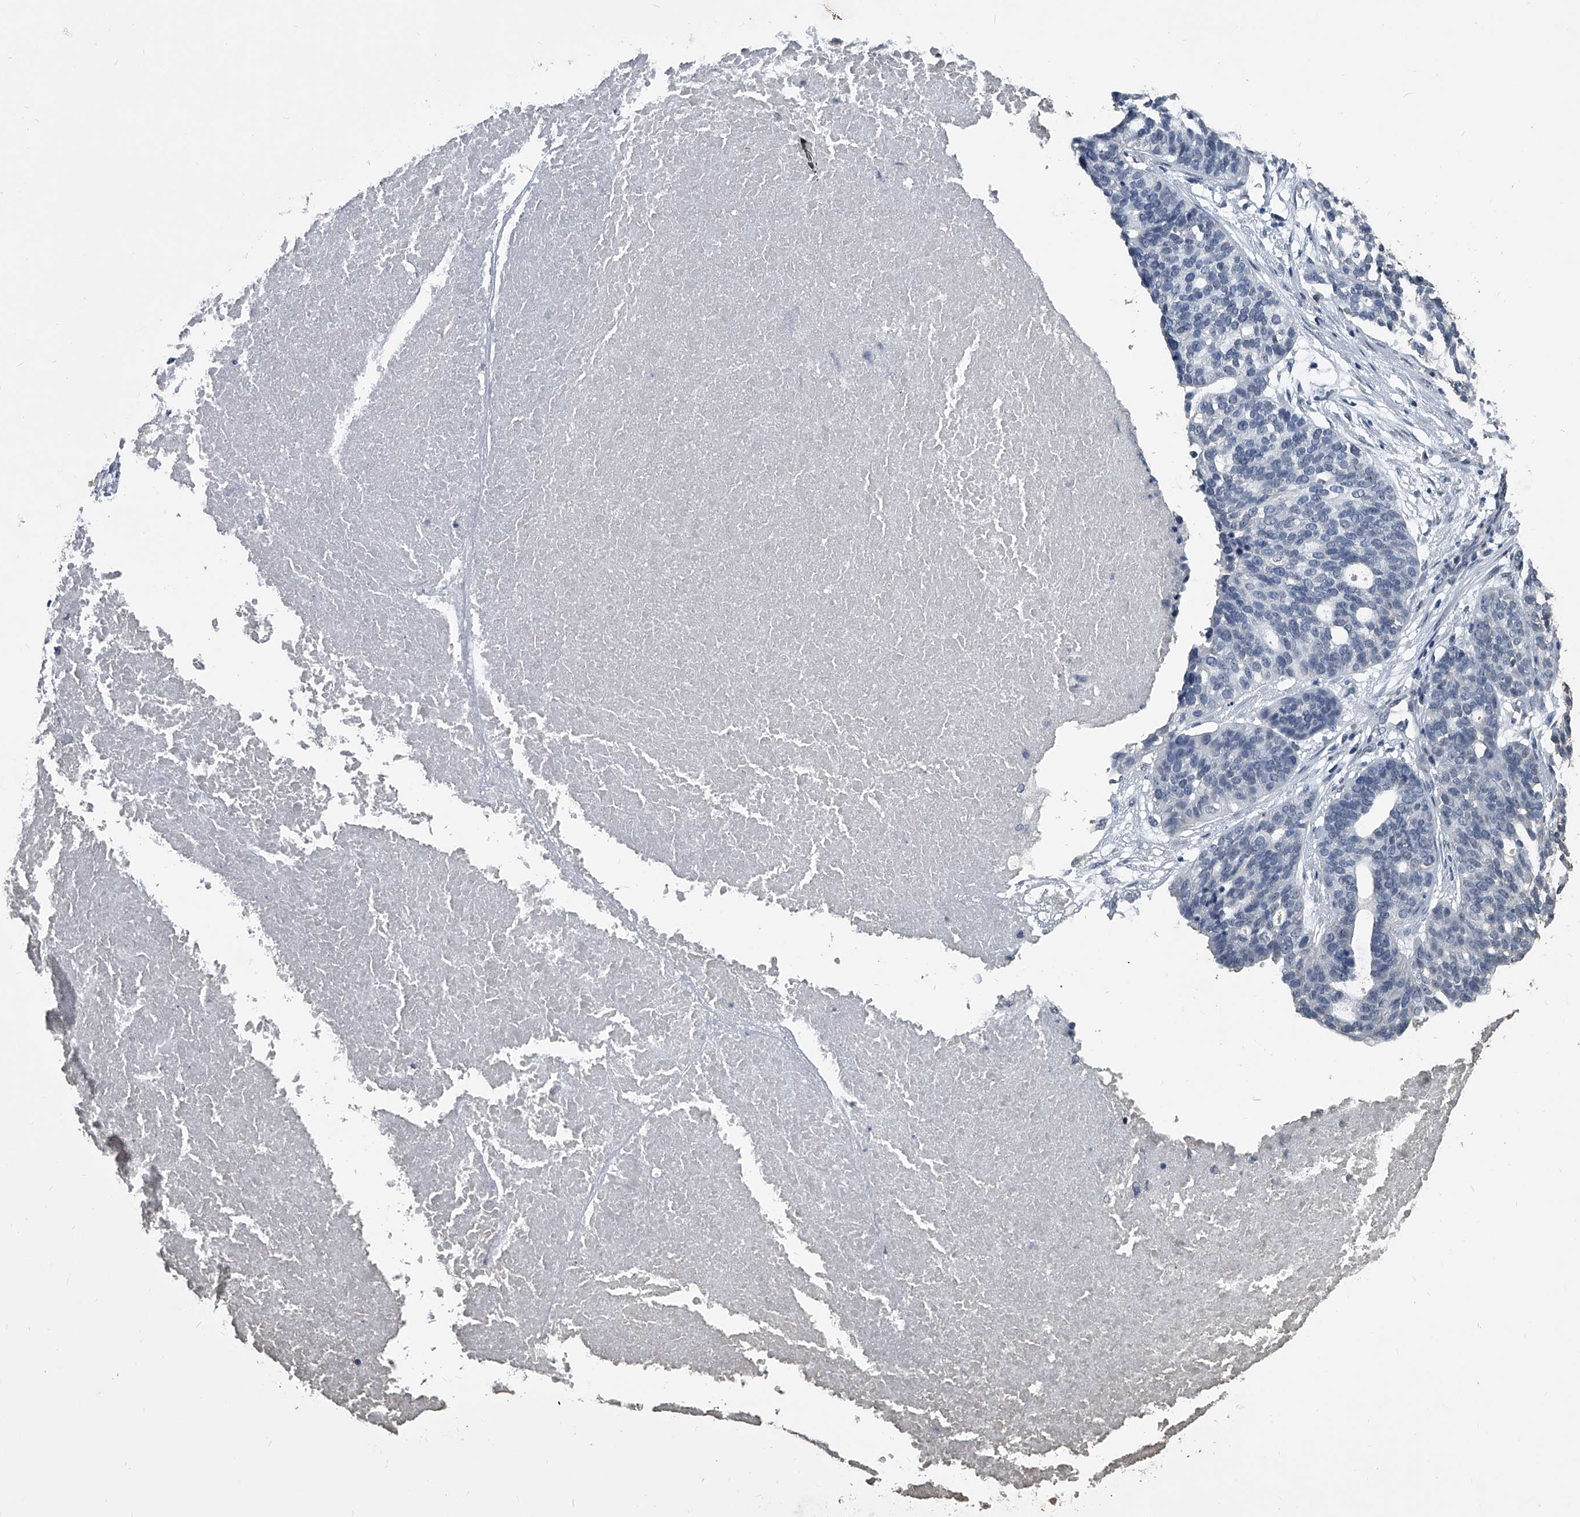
{"staining": {"intensity": "negative", "quantity": "none", "location": "none"}, "tissue": "ovarian cancer", "cell_type": "Tumor cells", "image_type": "cancer", "snomed": [{"axis": "morphology", "description": "Cystadenocarcinoma, serous, NOS"}, {"axis": "topography", "description": "Ovary"}], "caption": "This photomicrograph is of ovarian cancer stained with immunohistochemistry (IHC) to label a protein in brown with the nuclei are counter-stained blue. There is no expression in tumor cells. (Stains: DAB (3,3'-diaminobenzidine) immunohistochemistry (IHC) with hematoxylin counter stain, Microscopy: brightfield microscopy at high magnification).", "gene": "MATR3", "patient": {"sex": "female", "age": 59}}